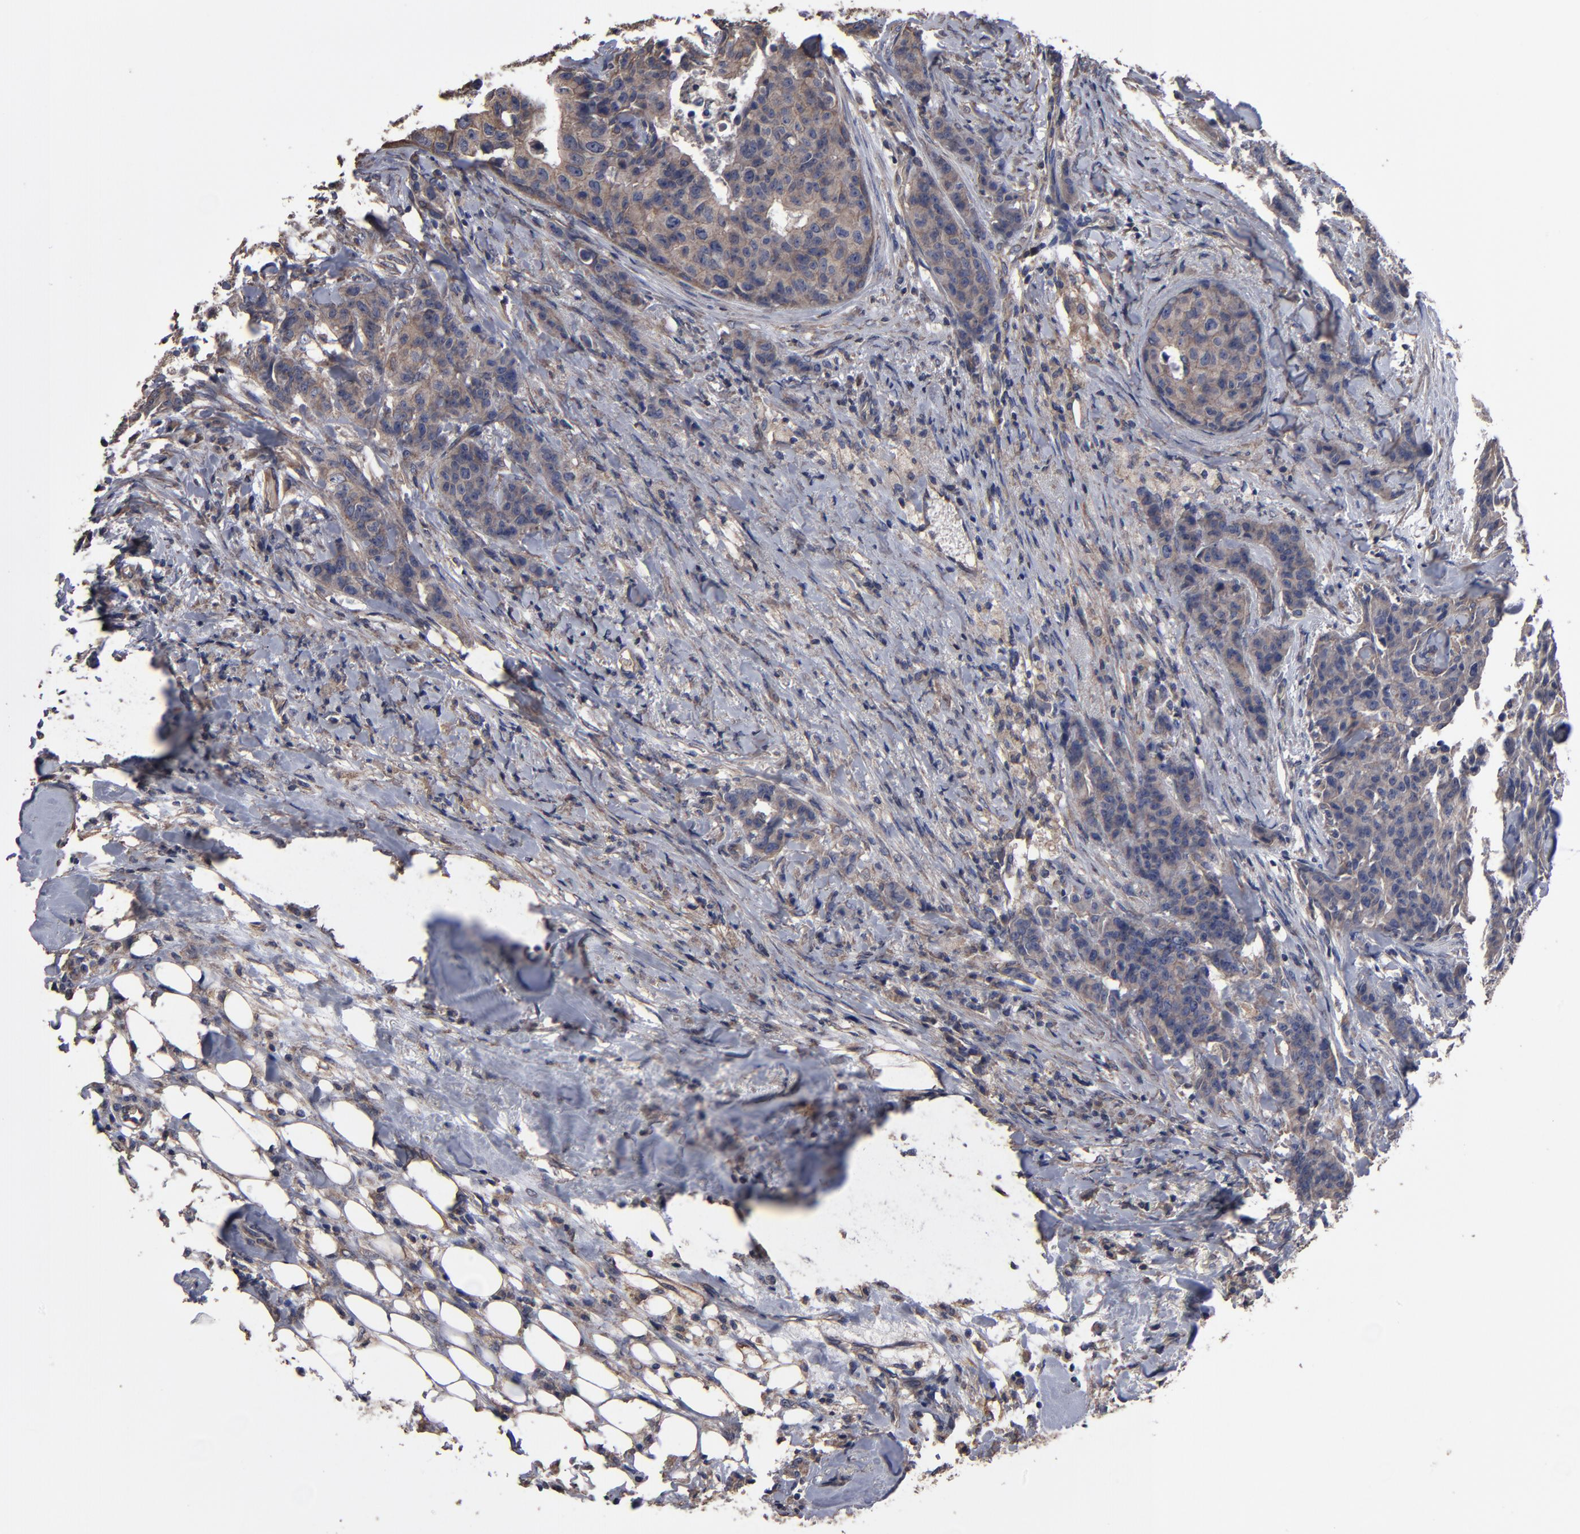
{"staining": {"intensity": "weak", "quantity": ">75%", "location": "cytoplasmic/membranous"}, "tissue": "breast cancer", "cell_type": "Tumor cells", "image_type": "cancer", "snomed": [{"axis": "morphology", "description": "Duct carcinoma"}, {"axis": "topography", "description": "Breast"}], "caption": "About >75% of tumor cells in breast cancer (intraductal carcinoma) display weak cytoplasmic/membranous protein expression as visualized by brown immunohistochemical staining.", "gene": "DMD", "patient": {"sex": "female", "age": 40}}